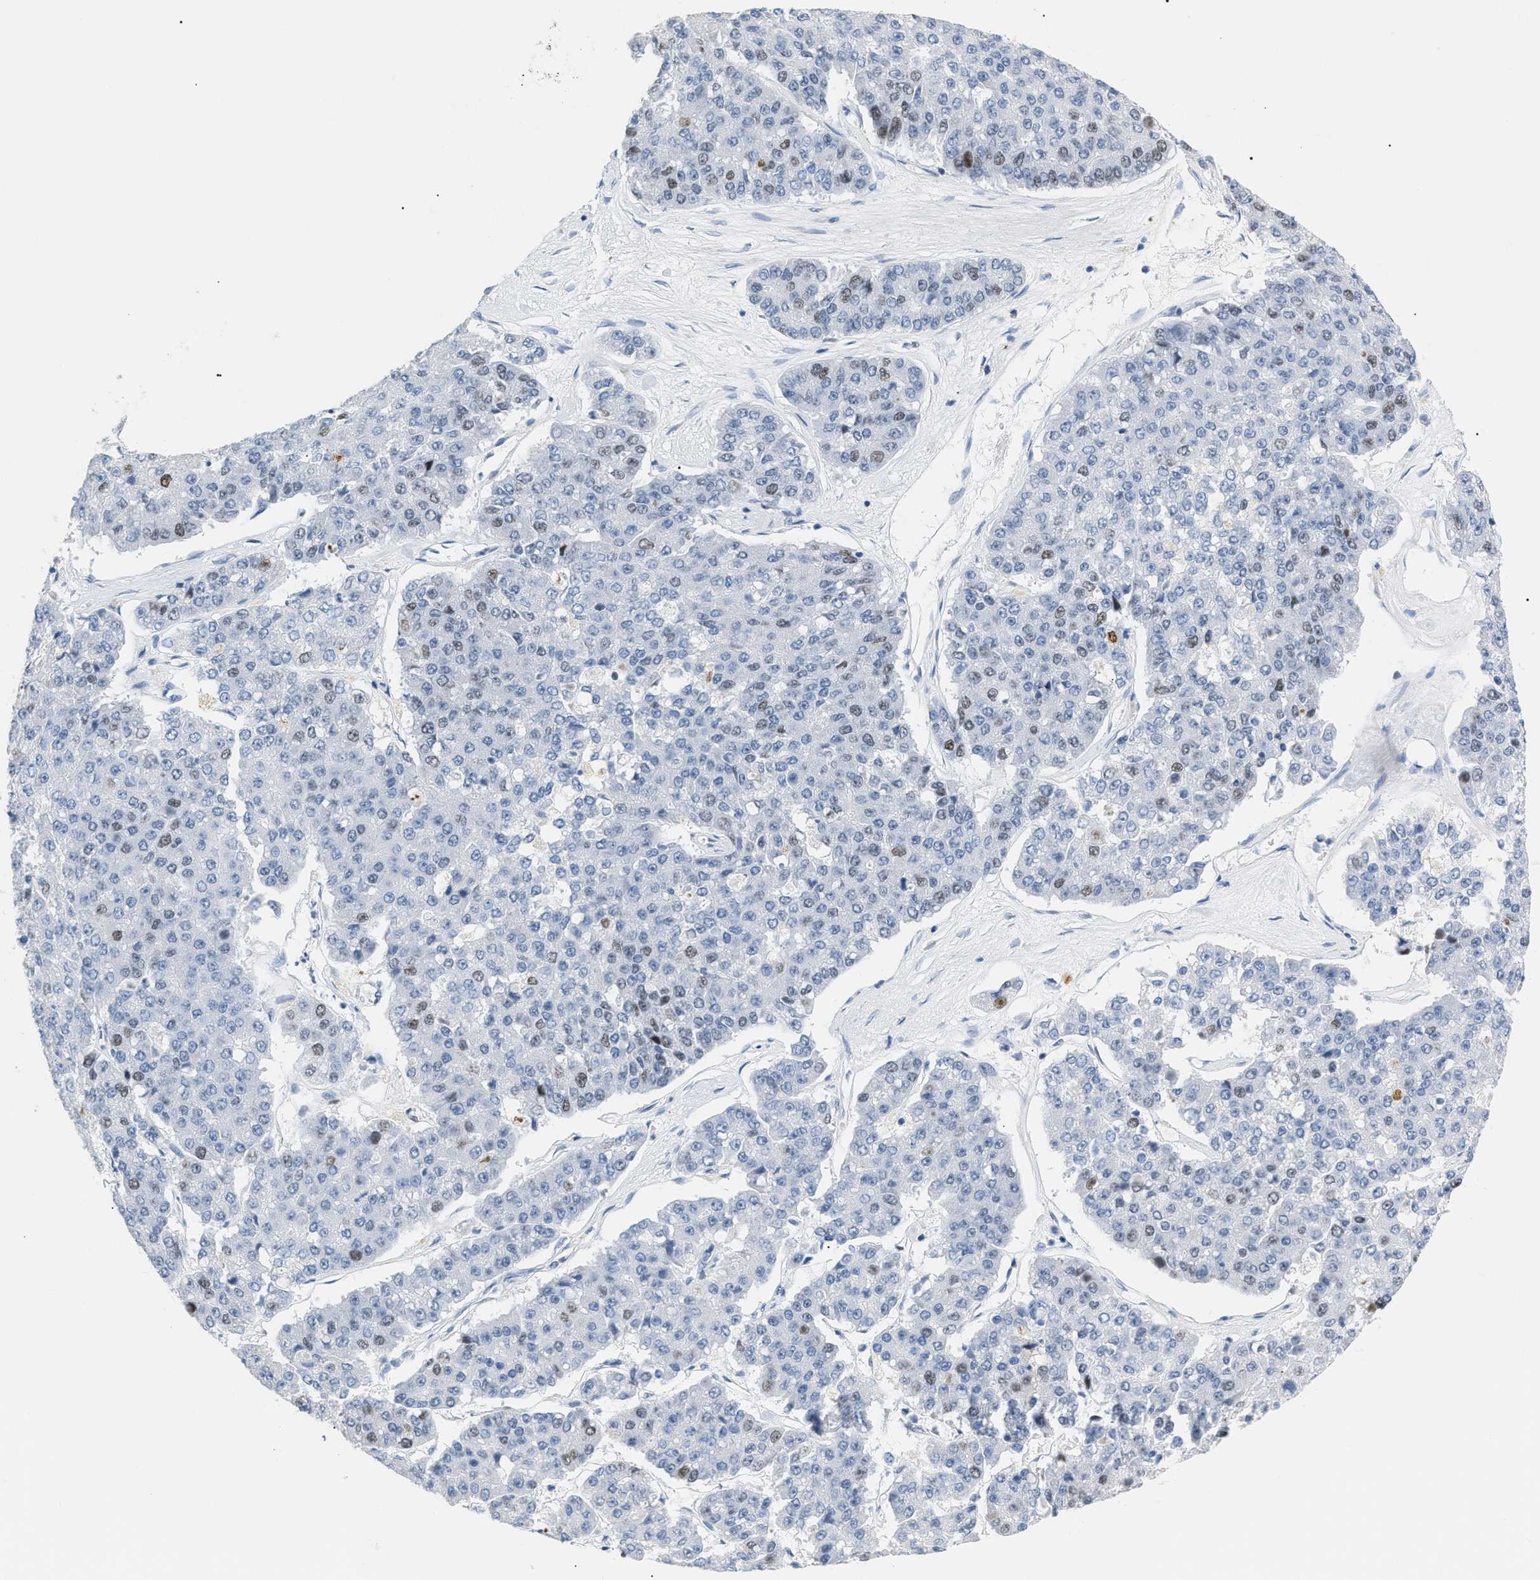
{"staining": {"intensity": "weak", "quantity": "<25%", "location": "nuclear"}, "tissue": "pancreatic cancer", "cell_type": "Tumor cells", "image_type": "cancer", "snomed": [{"axis": "morphology", "description": "Adenocarcinoma, NOS"}, {"axis": "topography", "description": "Pancreas"}], "caption": "The micrograph exhibits no staining of tumor cells in pancreatic cancer (adenocarcinoma).", "gene": "MCM7", "patient": {"sex": "male", "age": 50}}